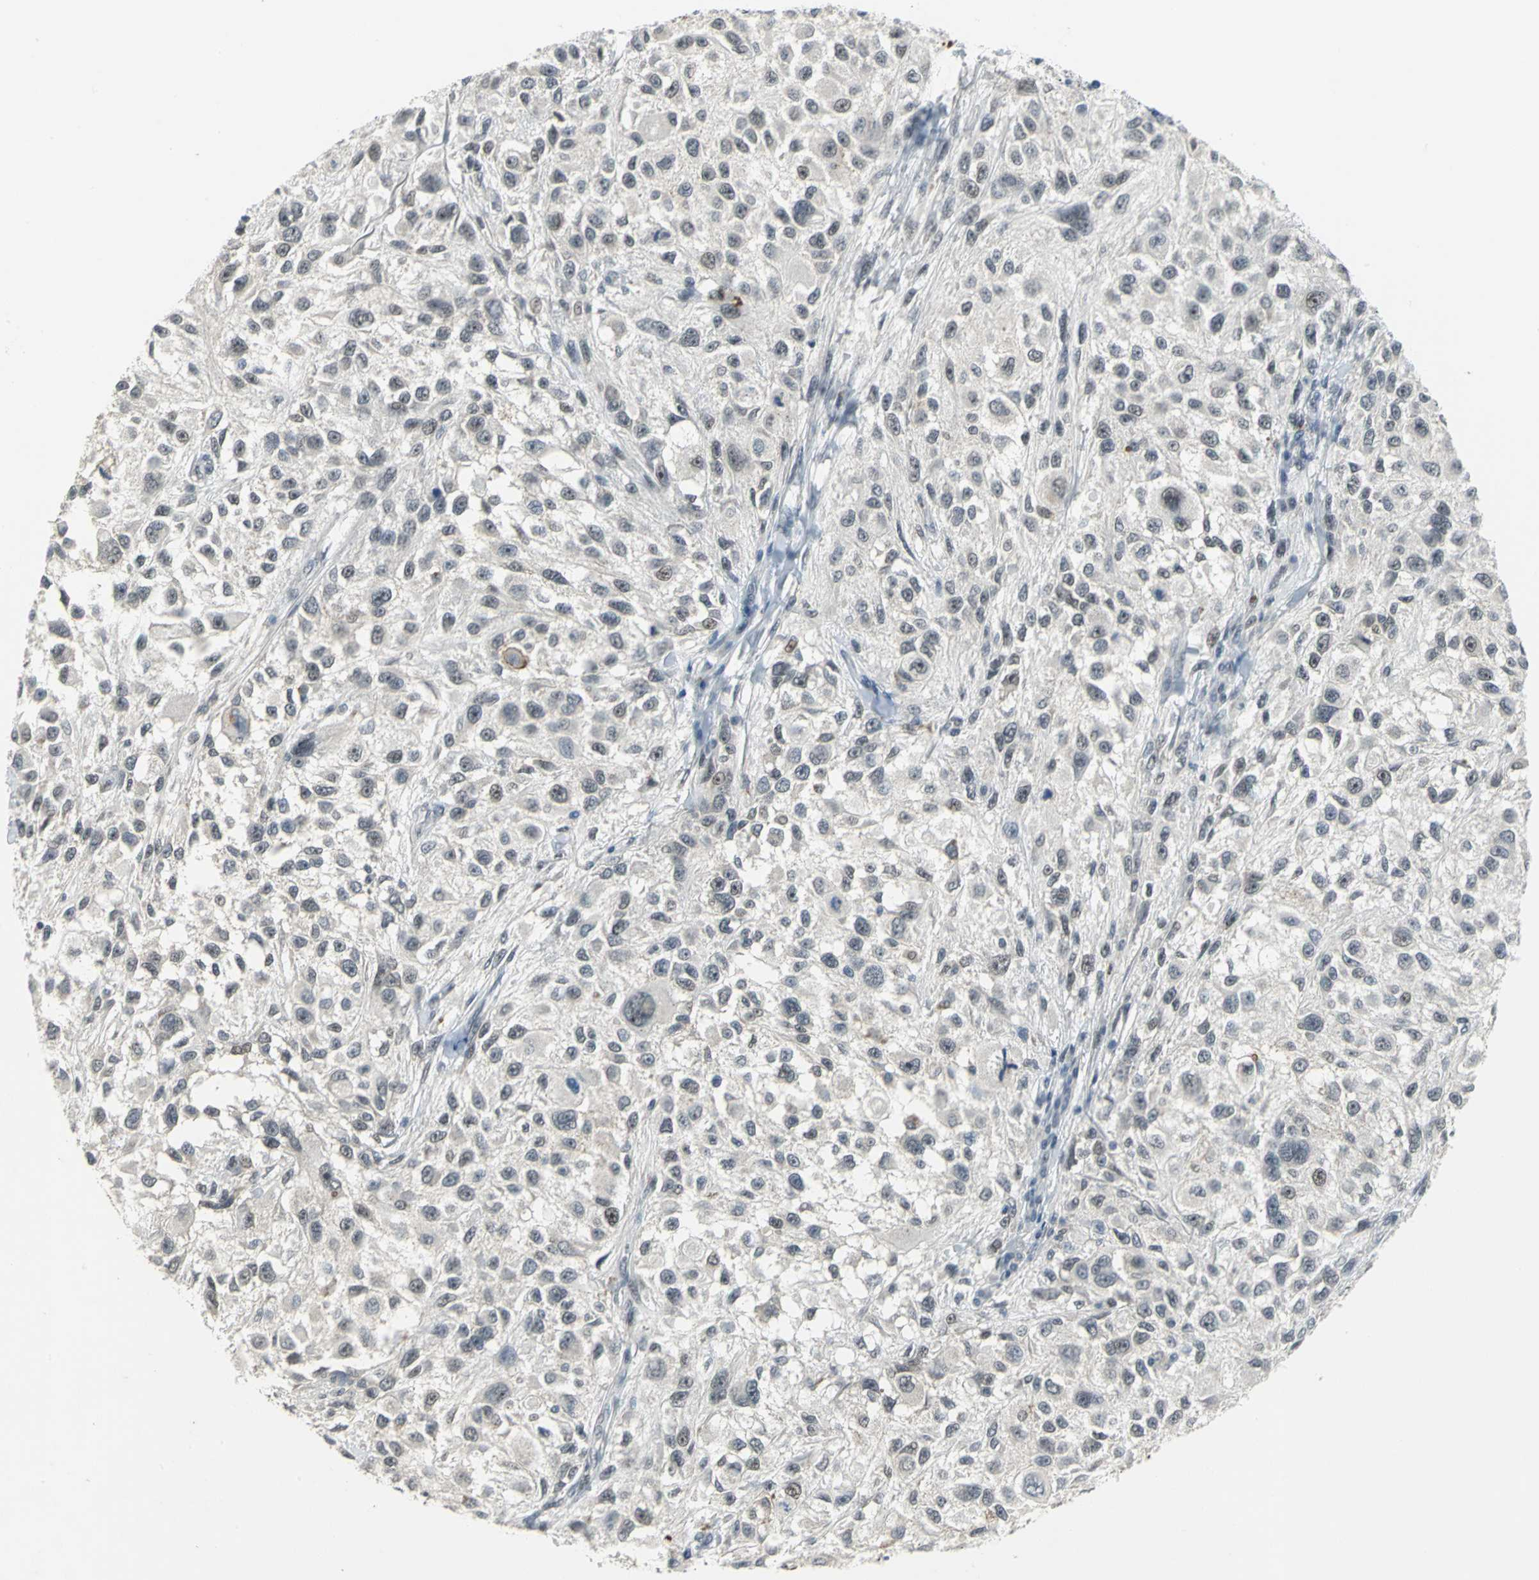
{"staining": {"intensity": "weak", "quantity": ">75%", "location": "nuclear"}, "tissue": "melanoma", "cell_type": "Tumor cells", "image_type": "cancer", "snomed": [{"axis": "morphology", "description": "Necrosis, NOS"}, {"axis": "morphology", "description": "Malignant melanoma, NOS"}, {"axis": "topography", "description": "Skin"}], "caption": "The micrograph exhibits staining of malignant melanoma, revealing weak nuclear protein staining (brown color) within tumor cells.", "gene": "GLI3", "patient": {"sex": "female", "age": 87}}